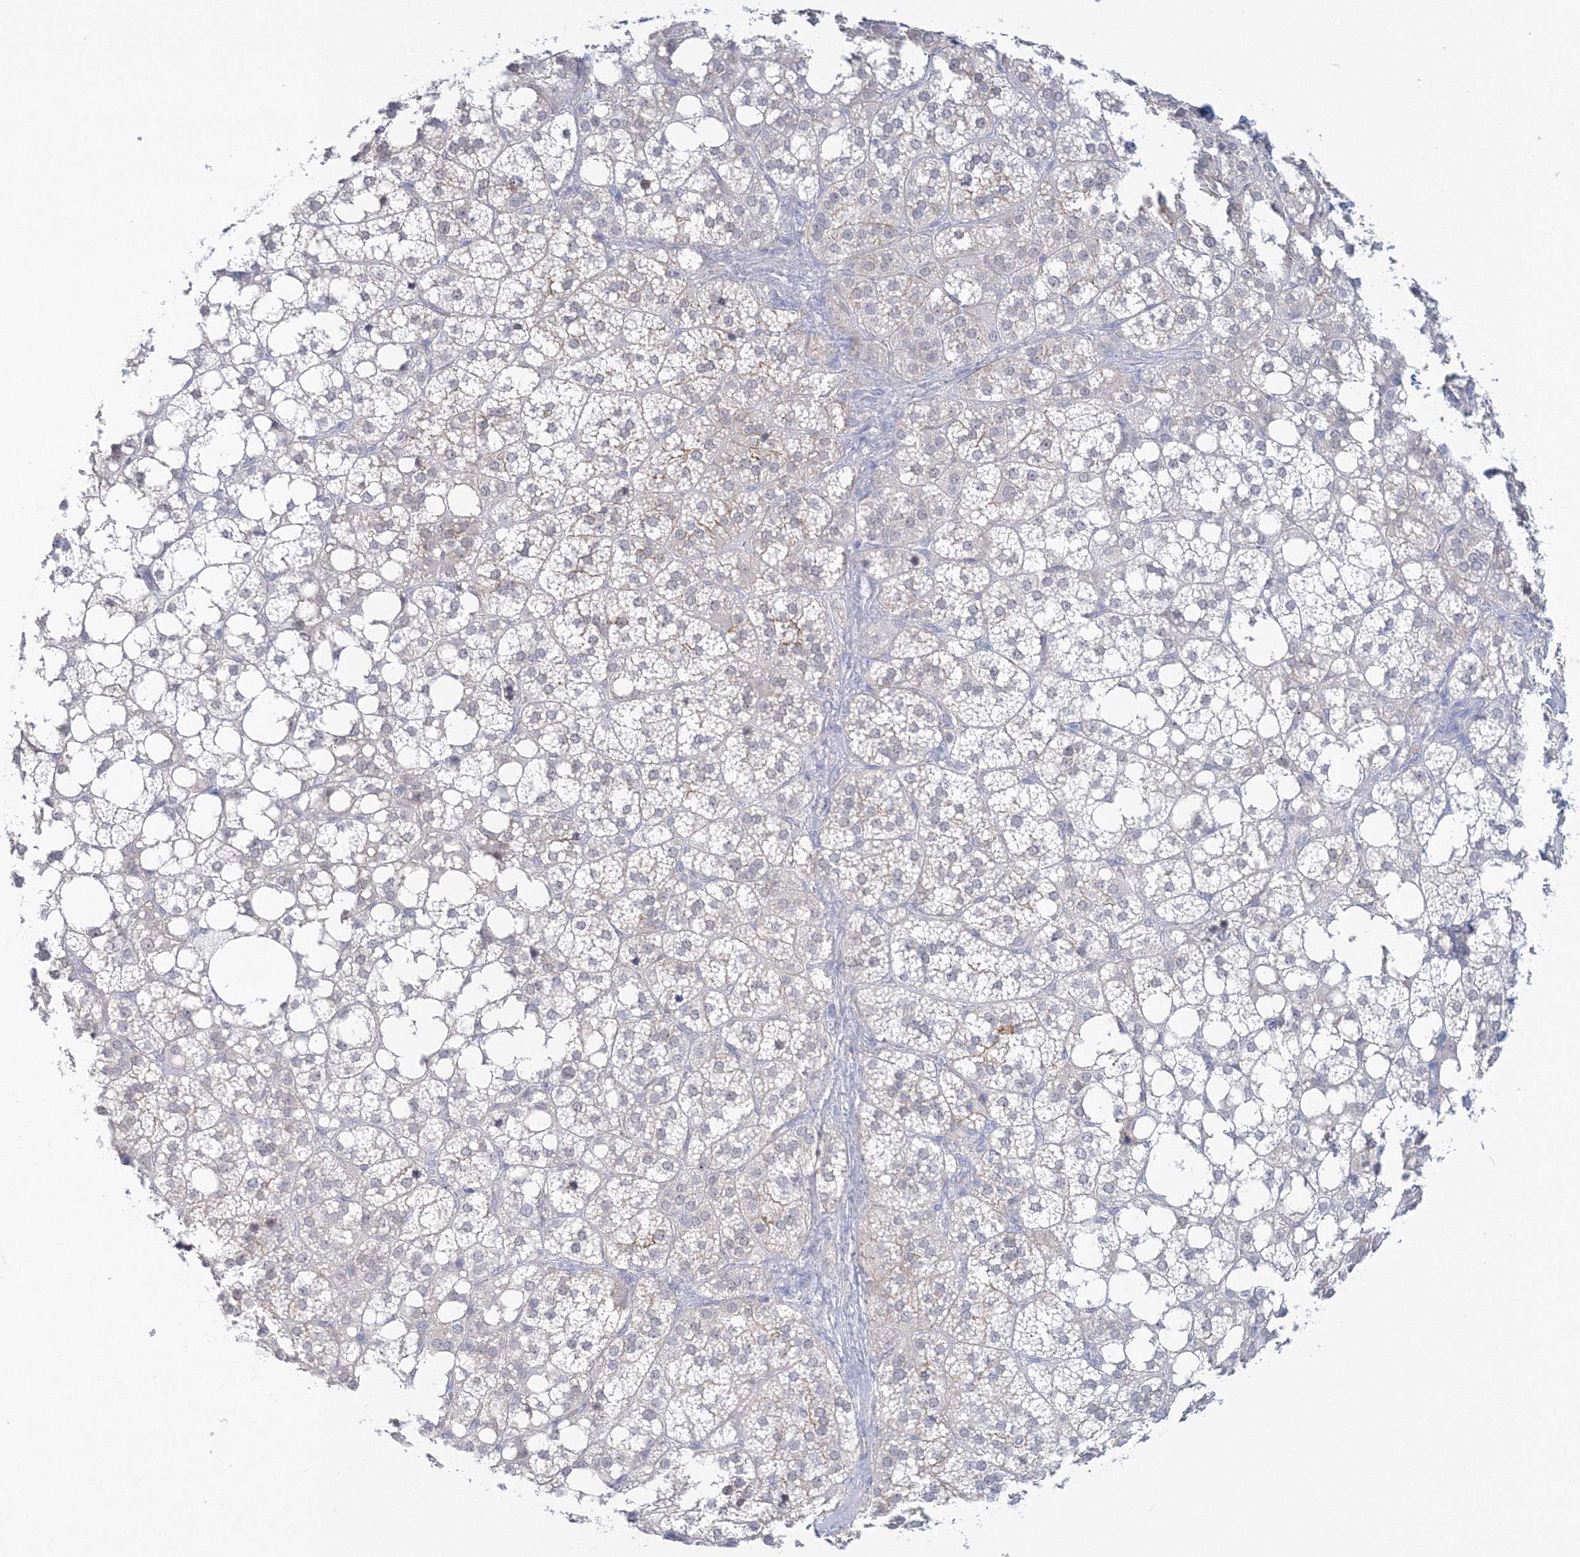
{"staining": {"intensity": "moderate", "quantity": "<25%", "location": "cytoplasmic/membranous"}, "tissue": "adrenal gland", "cell_type": "Glandular cells", "image_type": "normal", "snomed": [{"axis": "morphology", "description": "Normal tissue, NOS"}, {"axis": "topography", "description": "Adrenal gland"}], "caption": "The immunohistochemical stain shows moderate cytoplasmic/membranous expression in glandular cells of normal adrenal gland. The protein is stained brown, and the nuclei are stained in blue (DAB IHC with brightfield microscopy, high magnification).", "gene": "VSIG1", "patient": {"sex": "female", "age": 59}}